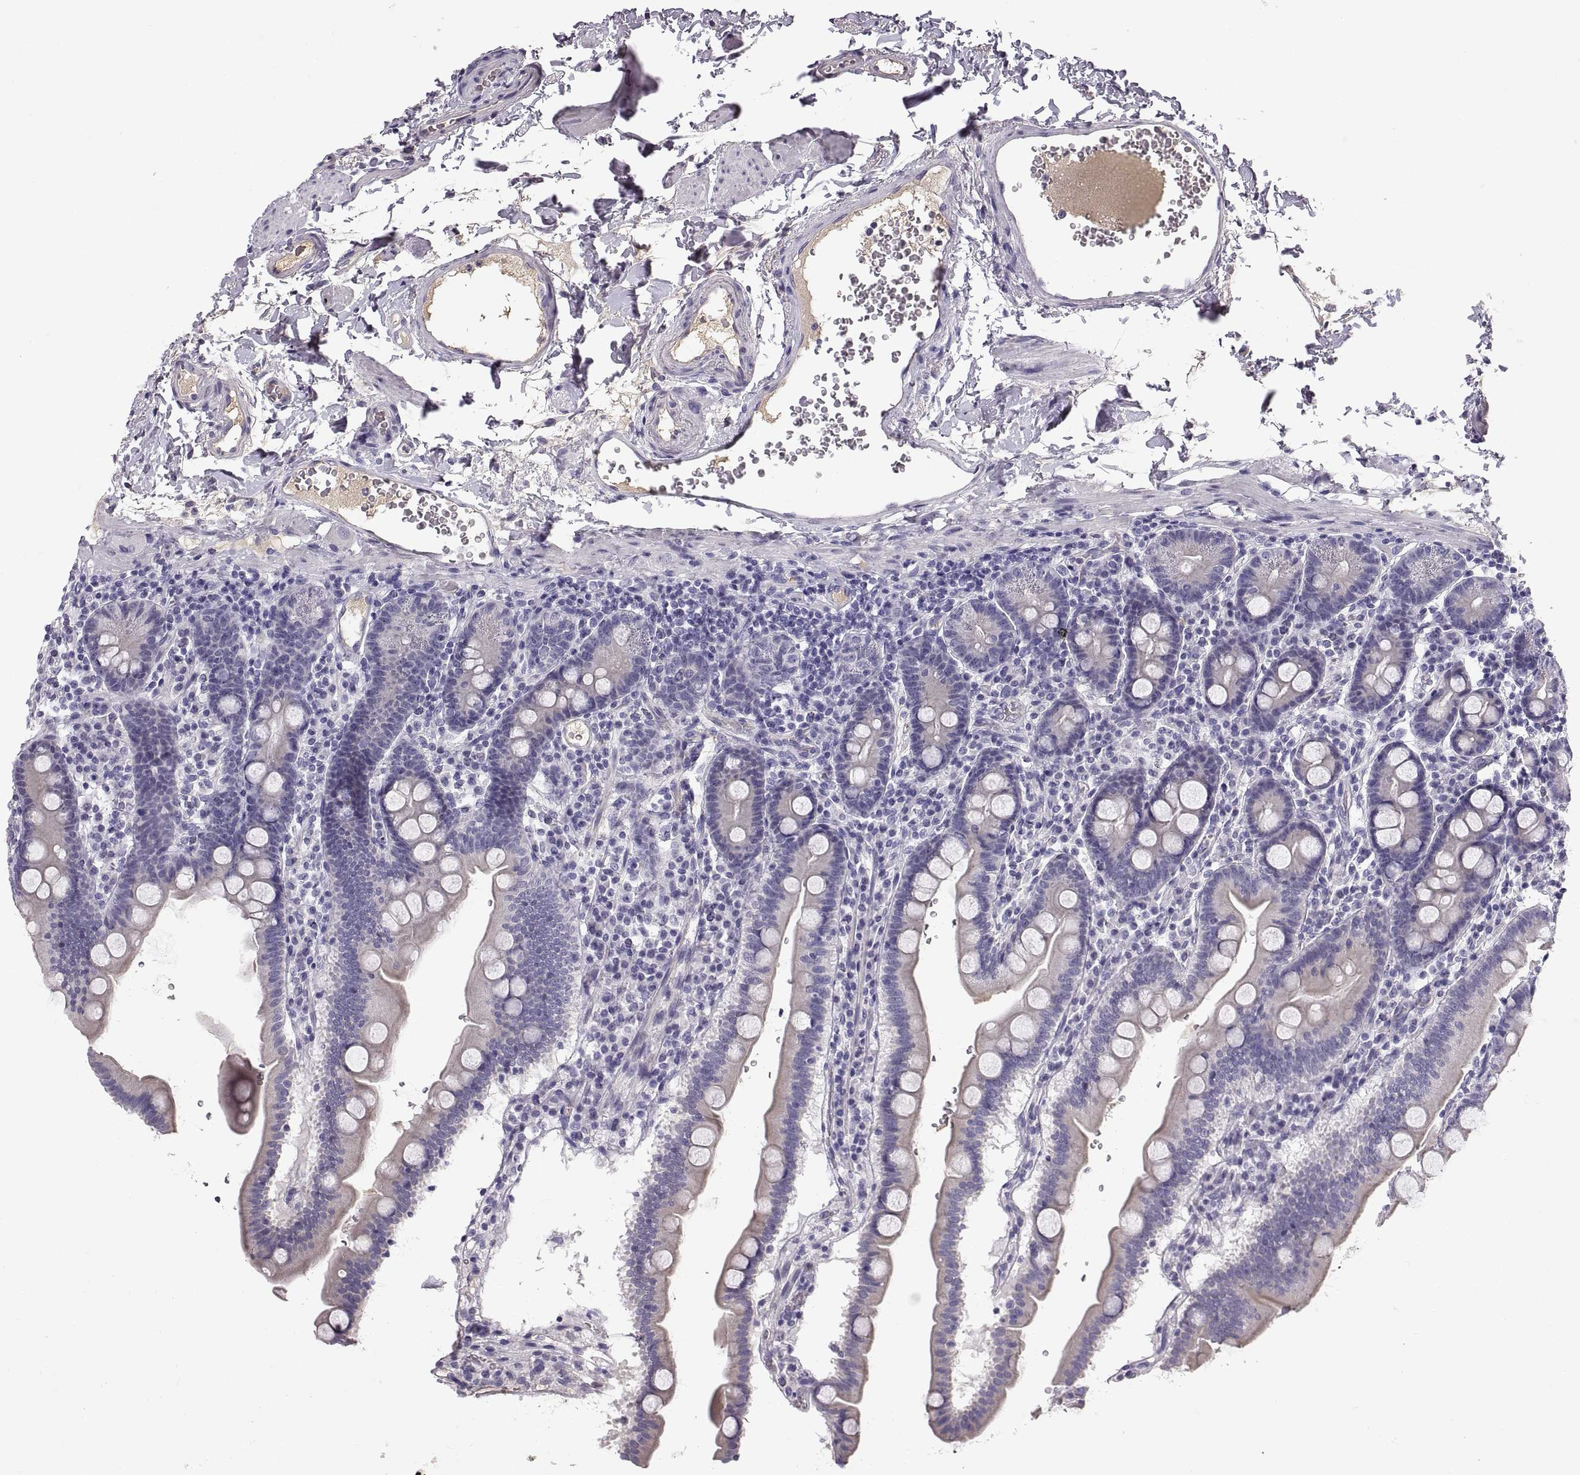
{"staining": {"intensity": "negative", "quantity": "none", "location": "none"}, "tissue": "duodenum", "cell_type": "Glandular cells", "image_type": "normal", "snomed": [{"axis": "morphology", "description": "Normal tissue, NOS"}, {"axis": "topography", "description": "Duodenum"}], "caption": "The IHC histopathology image has no significant staining in glandular cells of duodenum.", "gene": "ADAM32", "patient": {"sex": "male", "age": 59}}